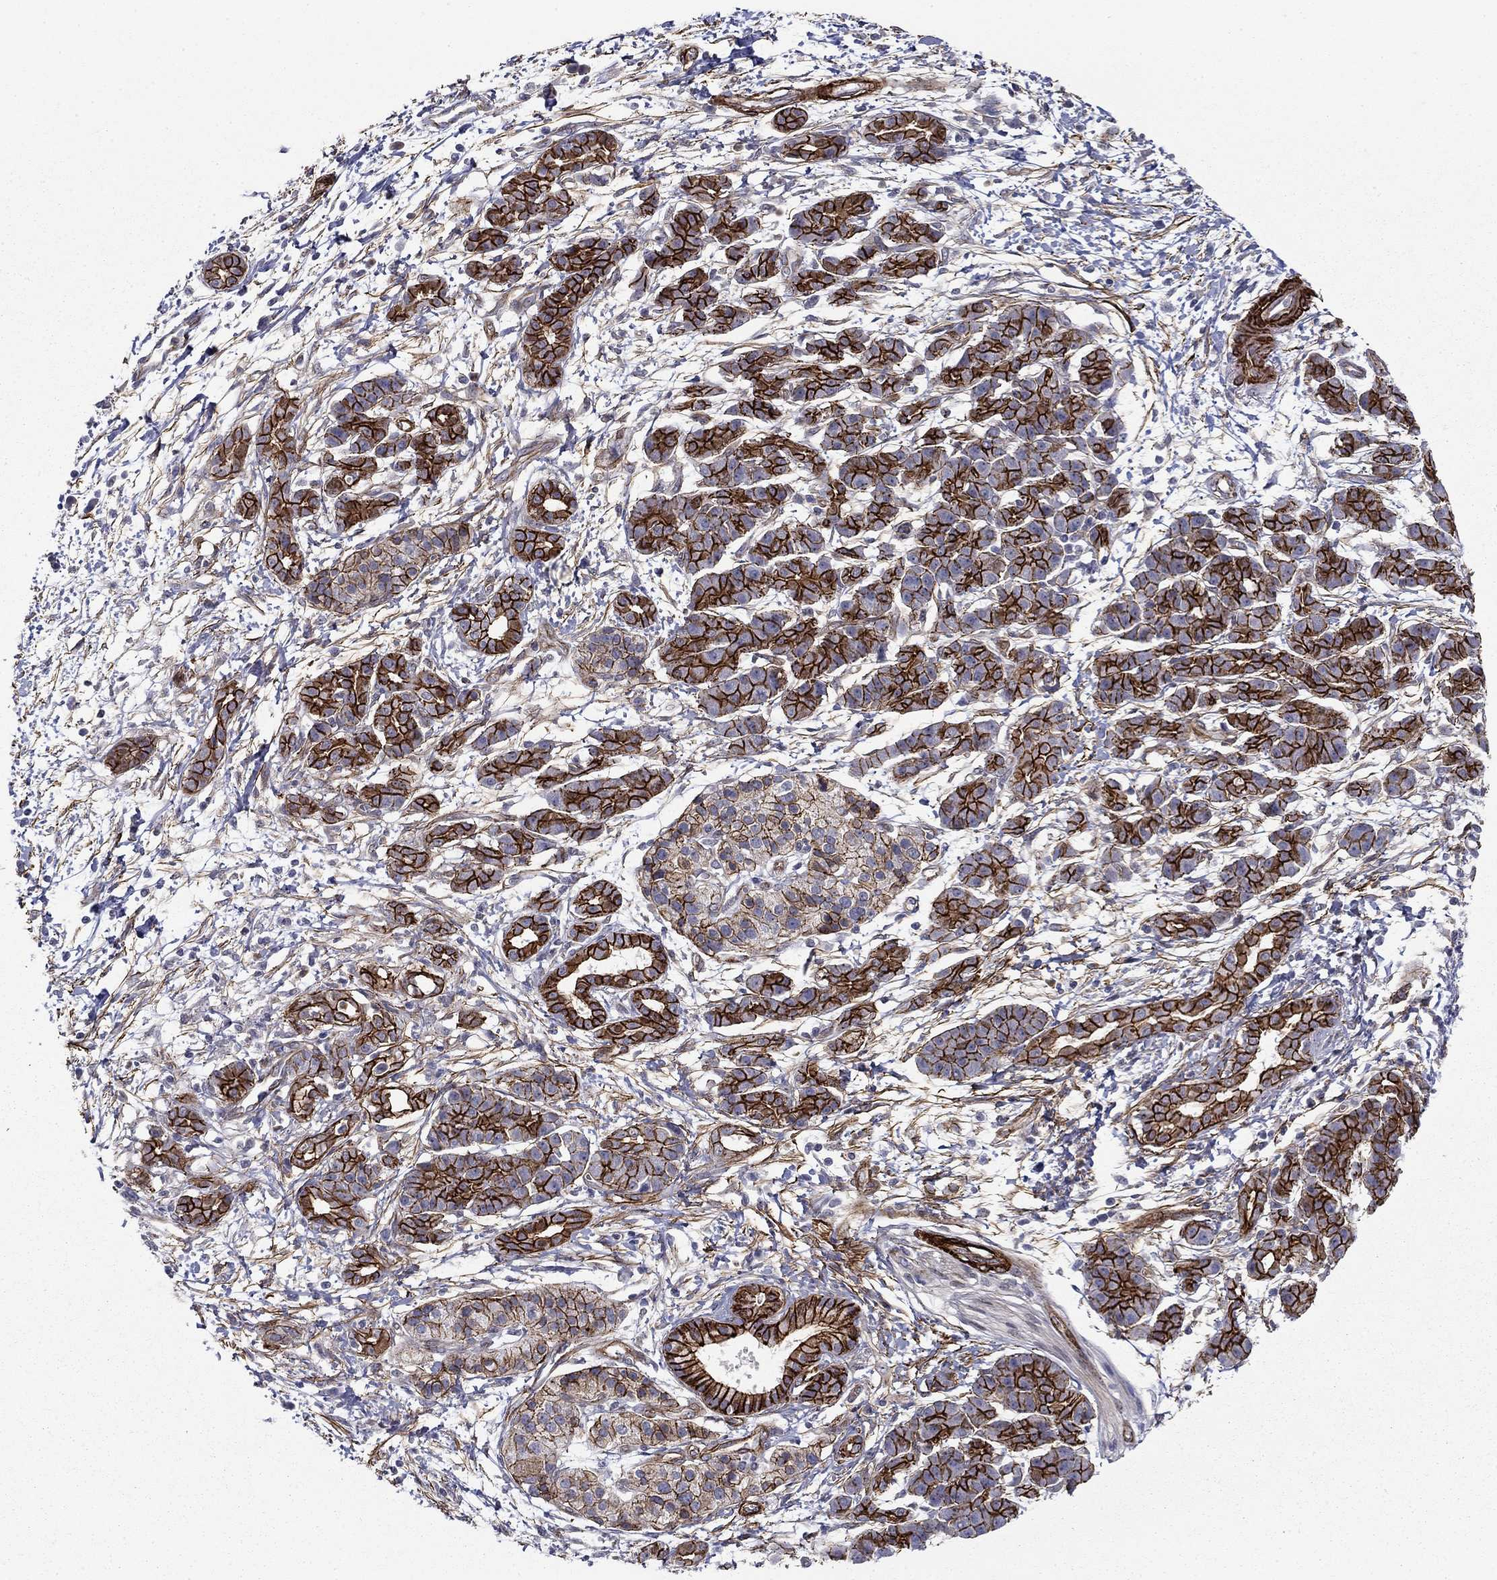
{"staining": {"intensity": "strong", "quantity": ">75%", "location": "cytoplasmic/membranous"}, "tissue": "pancreatic cancer", "cell_type": "Tumor cells", "image_type": "cancer", "snomed": [{"axis": "morphology", "description": "Adenocarcinoma, NOS"}, {"axis": "topography", "description": "Pancreas"}], "caption": "A brown stain shows strong cytoplasmic/membranous staining of a protein in human pancreatic adenocarcinoma tumor cells.", "gene": "KRBA1", "patient": {"sex": "male", "age": 72}}